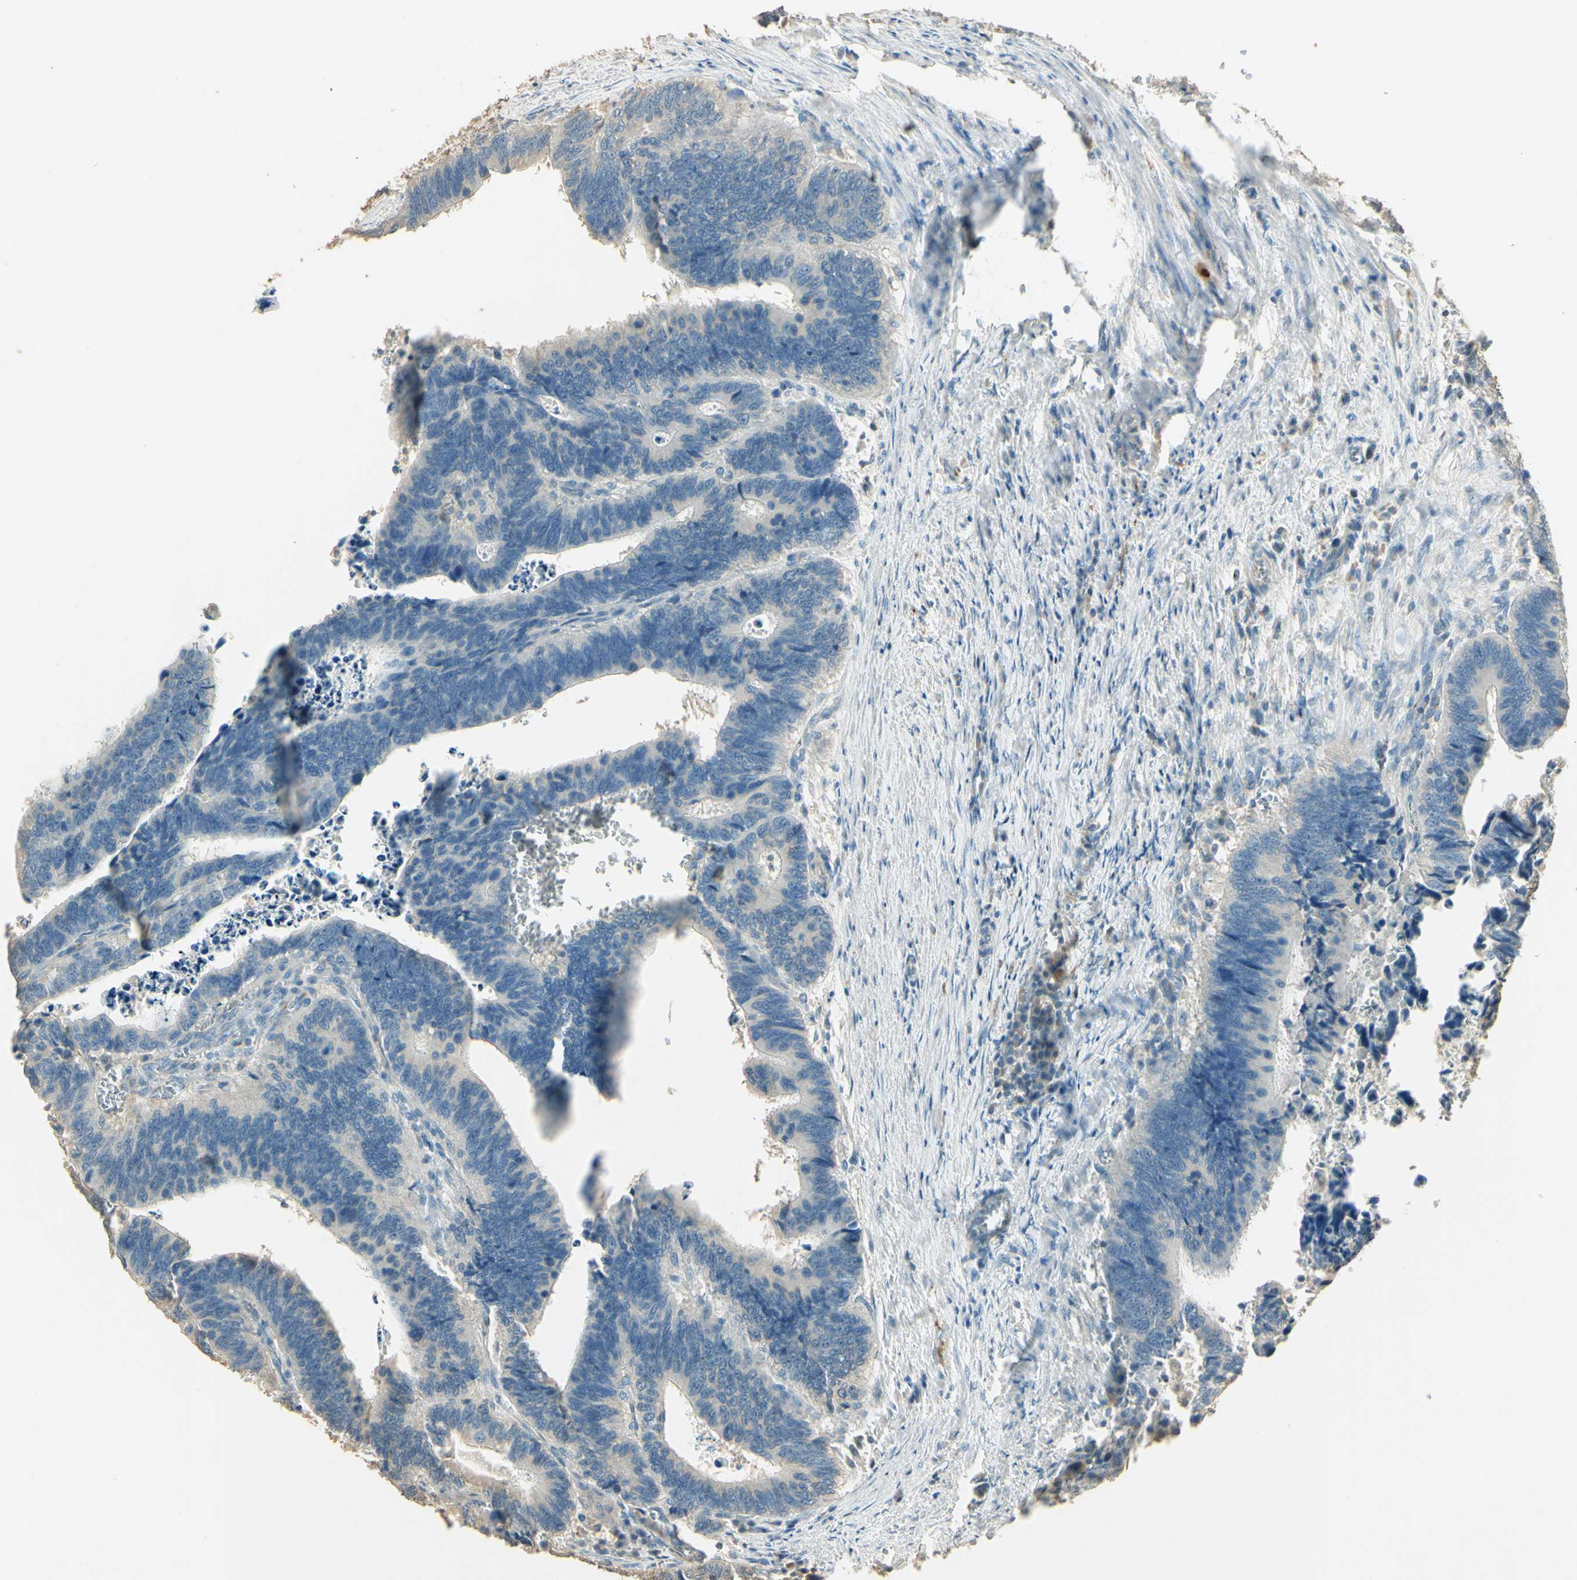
{"staining": {"intensity": "negative", "quantity": "none", "location": "none"}, "tissue": "colorectal cancer", "cell_type": "Tumor cells", "image_type": "cancer", "snomed": [{"axis": "morphology", "description": "Adenocarcinoma, NOS"}, {"axis": "topography", "description": "Colon"}], "caption": "A high-resolution photomicrograph shows immunohistochemistry staining of adenocarcinoma (colorectal), which shows no significant staining in tumor cells.", "gene": "UXS1", "patient": {"sex": "male", "age": 72}}